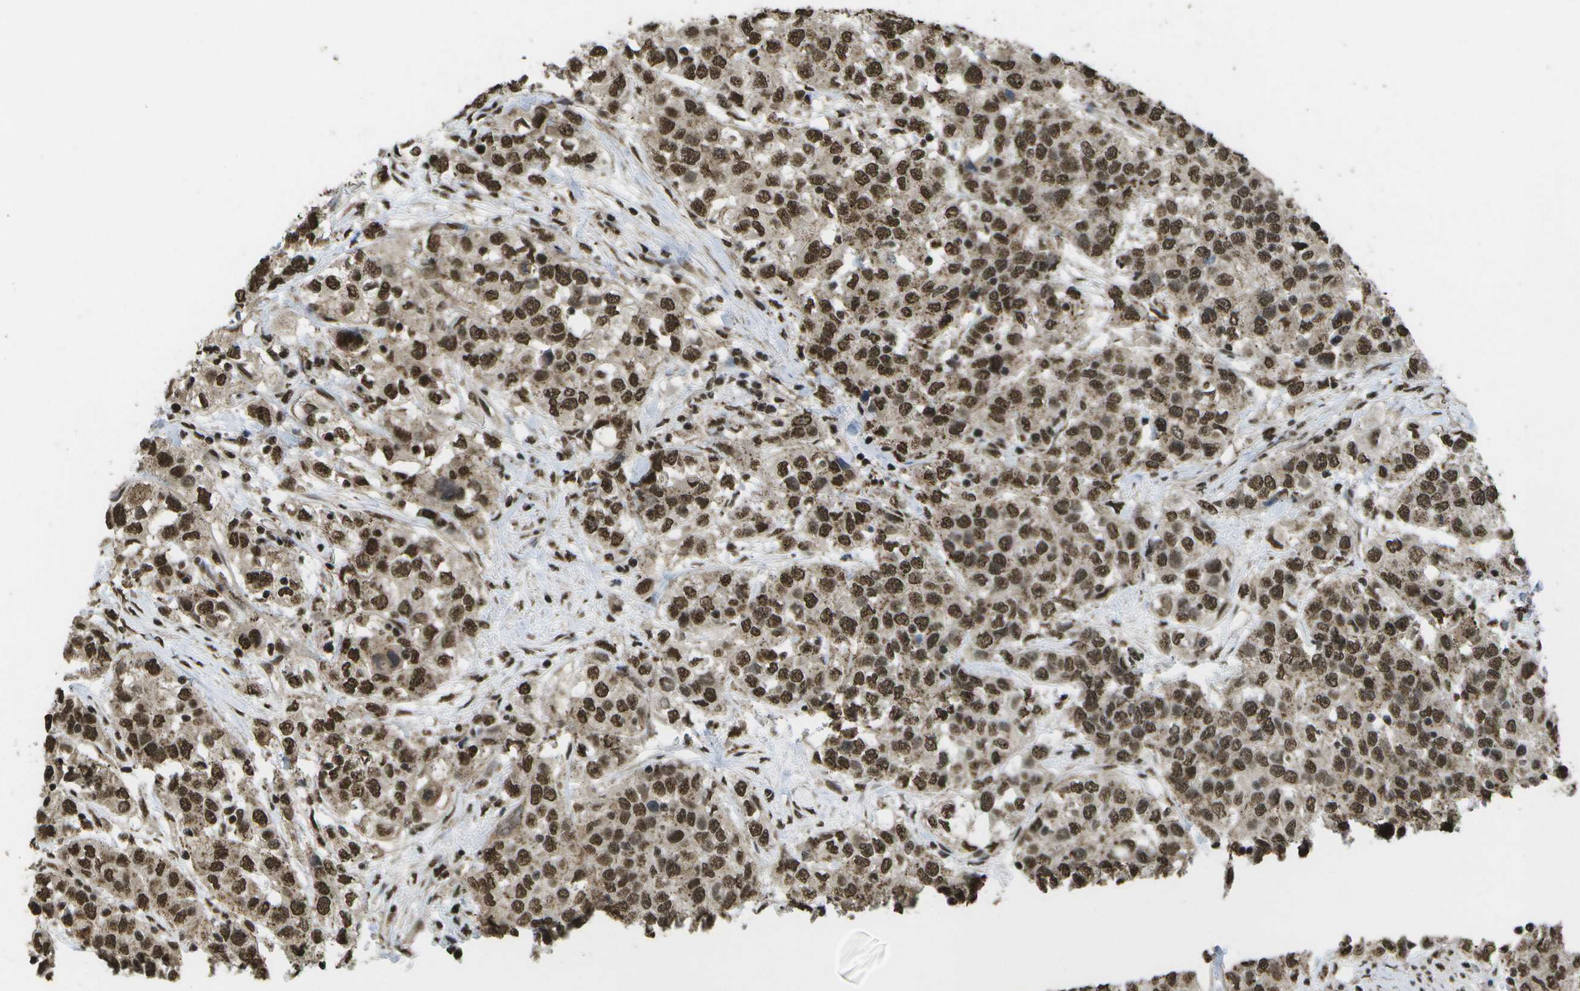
{"staining": {"intensity": "moderate", "quantity": ">75%", "location": "nuclear"}, "tissue": "urothelial cancer", "cell_type": "Tumor cells", "image_type": "cancer", "snomed": [{"axis": "morphology", "description": "Urothelial carcinoma, High grade"}, {"axis": "topography", "description": "Urinary bladder"}], "caption": "There is medium levels of moderate nuclear expression in tumor cells of urothelial cancer, as demonstrated by immunohistochemical staining (brown color).", "gene": "SPEN", "patient": {"sex": "female", "age": 80}}